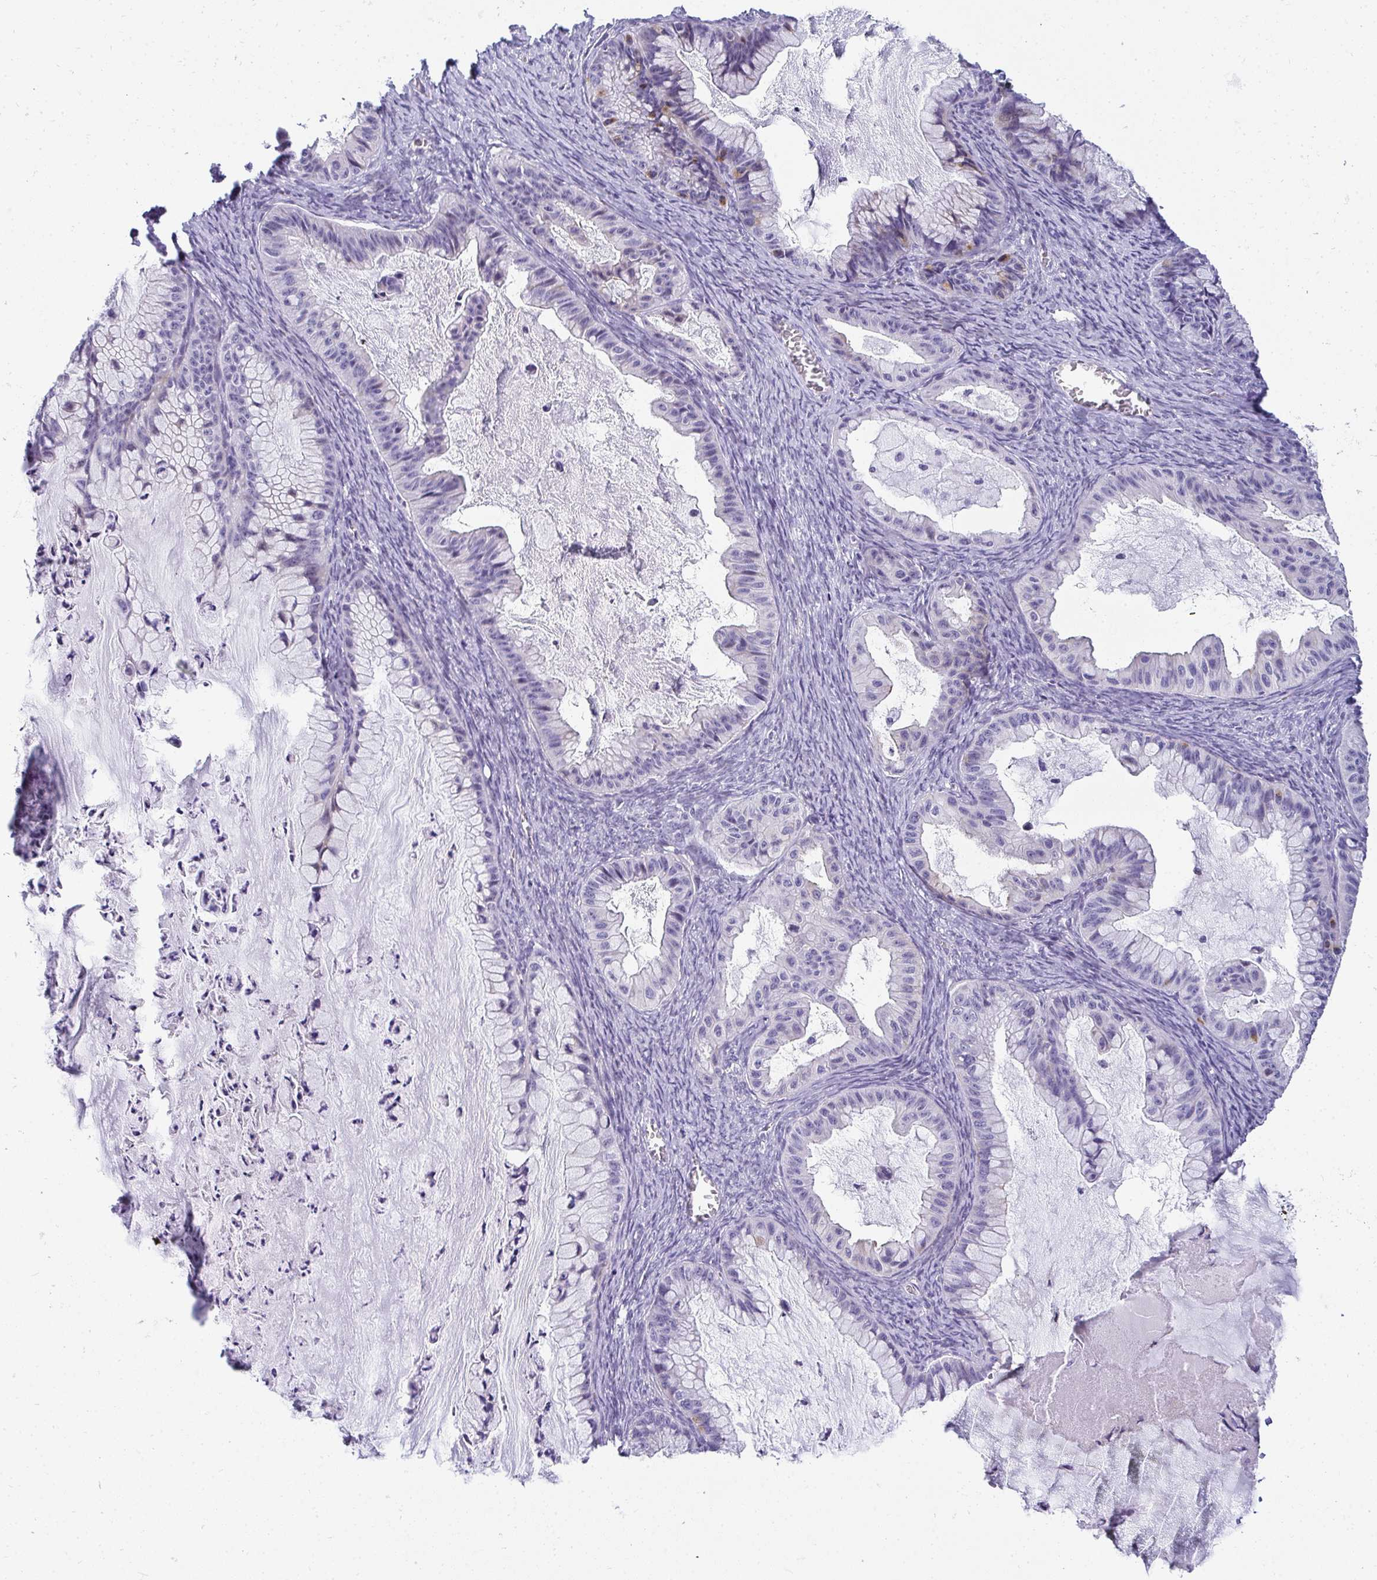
{"staining": {"intensity": "negative", "quantity": "none", "location": "none"}, "tissue": "ovarian cancer", "cell_type": "Tumor cells", "image_type": "cancer", "snomed": [{"axis": "morphology", "description": "Cystadenocarcinoma, mucinous, NOS"}, {"axis": "topography", "description": "Ovary"}], "caption": "Image shows no protein positivity in tumor cells of ovarian mucinous cystadenocarcinoma tissue.", "gene": "AK5", "patient": {"sex": "female", "age": 72}}